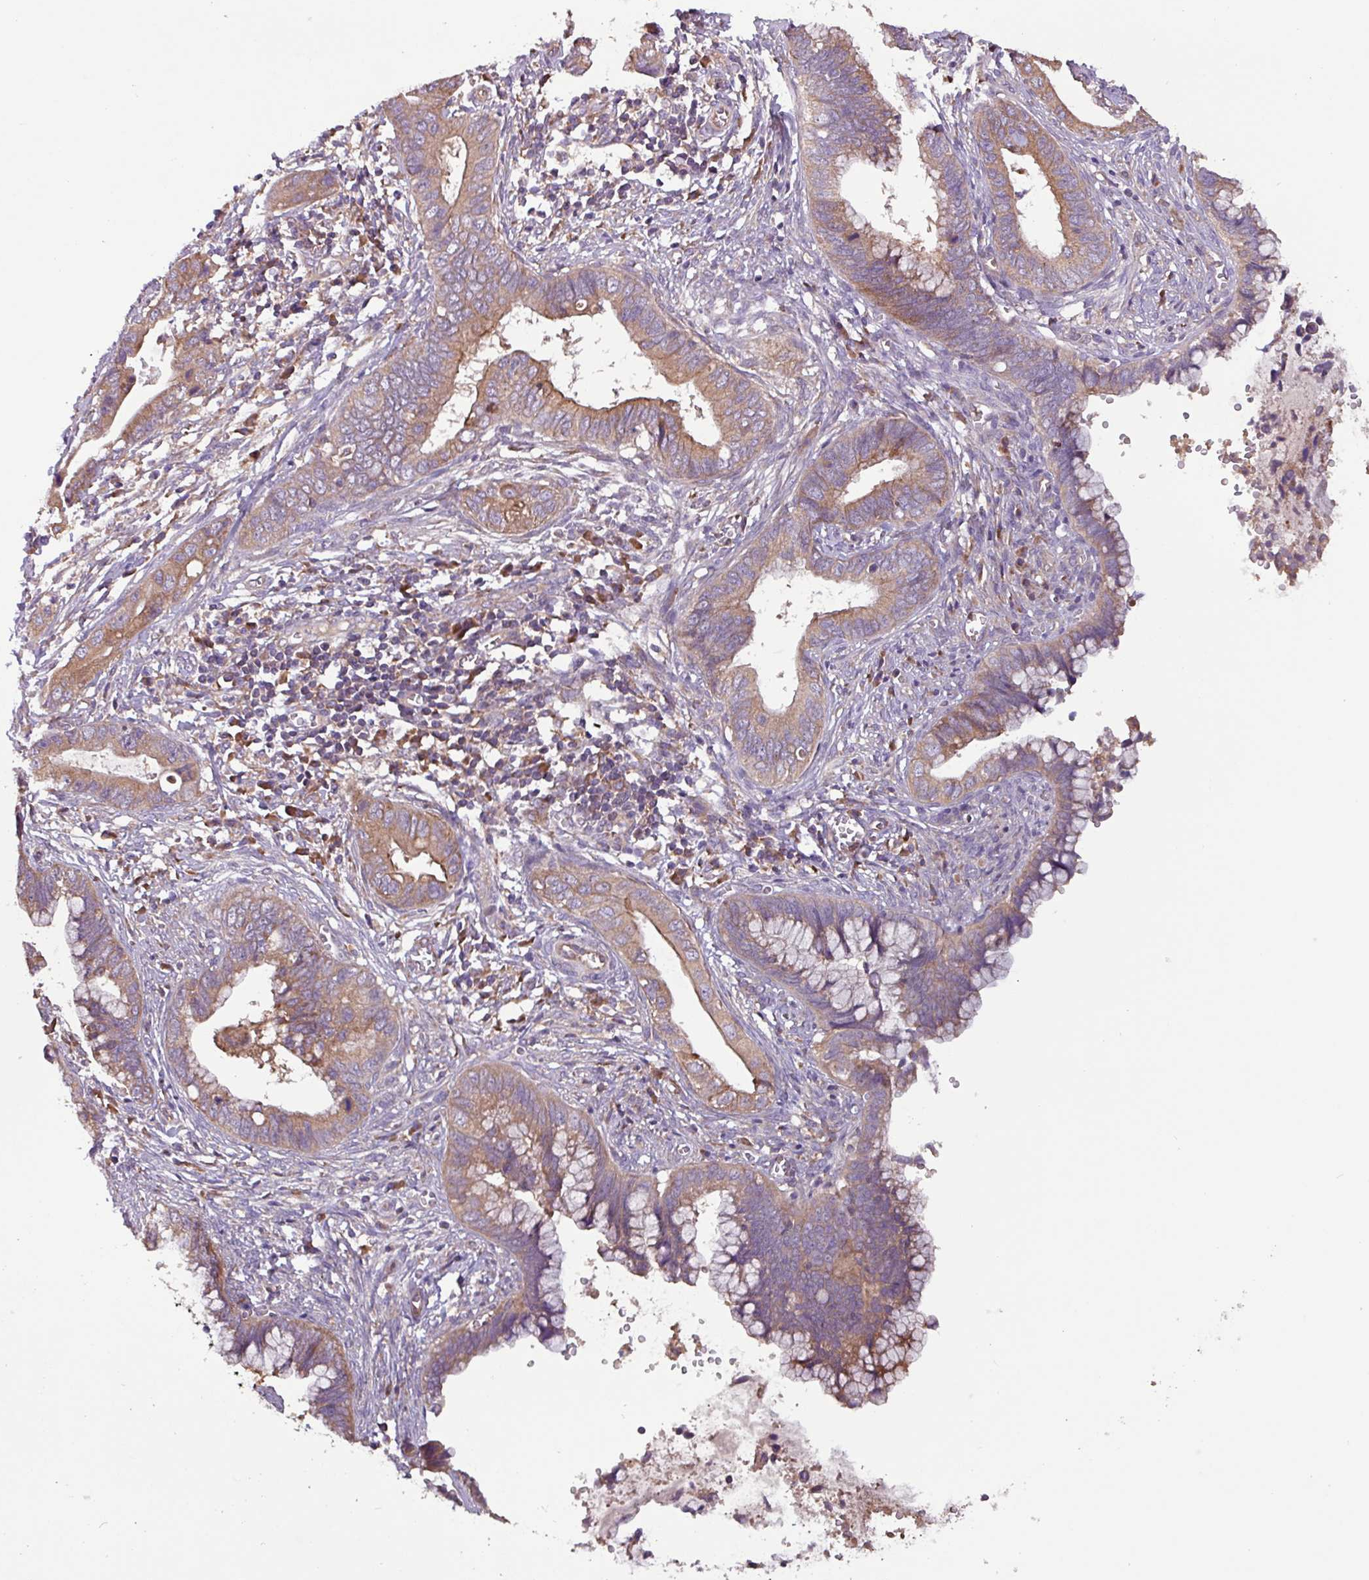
{"staining": {"intensity": "moderate", "quantity": ">75%", "location": "cytoplasmic/membranous"}, "tissue": "cervical cancer", "cell_type": "Tumor cells", "image_type": "cancer", "snomed": [{"axis": "morphology", "description": "Adenocarcinoma, NOS"}, {"axis": "topography", "description": "Cervix"}], "caption": "The micrograph reveals staining of adenocarcinoma (cervical), revealing moderate cytoplasmic/membranous protein positivity (brown color) within tumor cells.", "gene": "PTPRQ", "patient": {"sex": "female", "age": 44}}